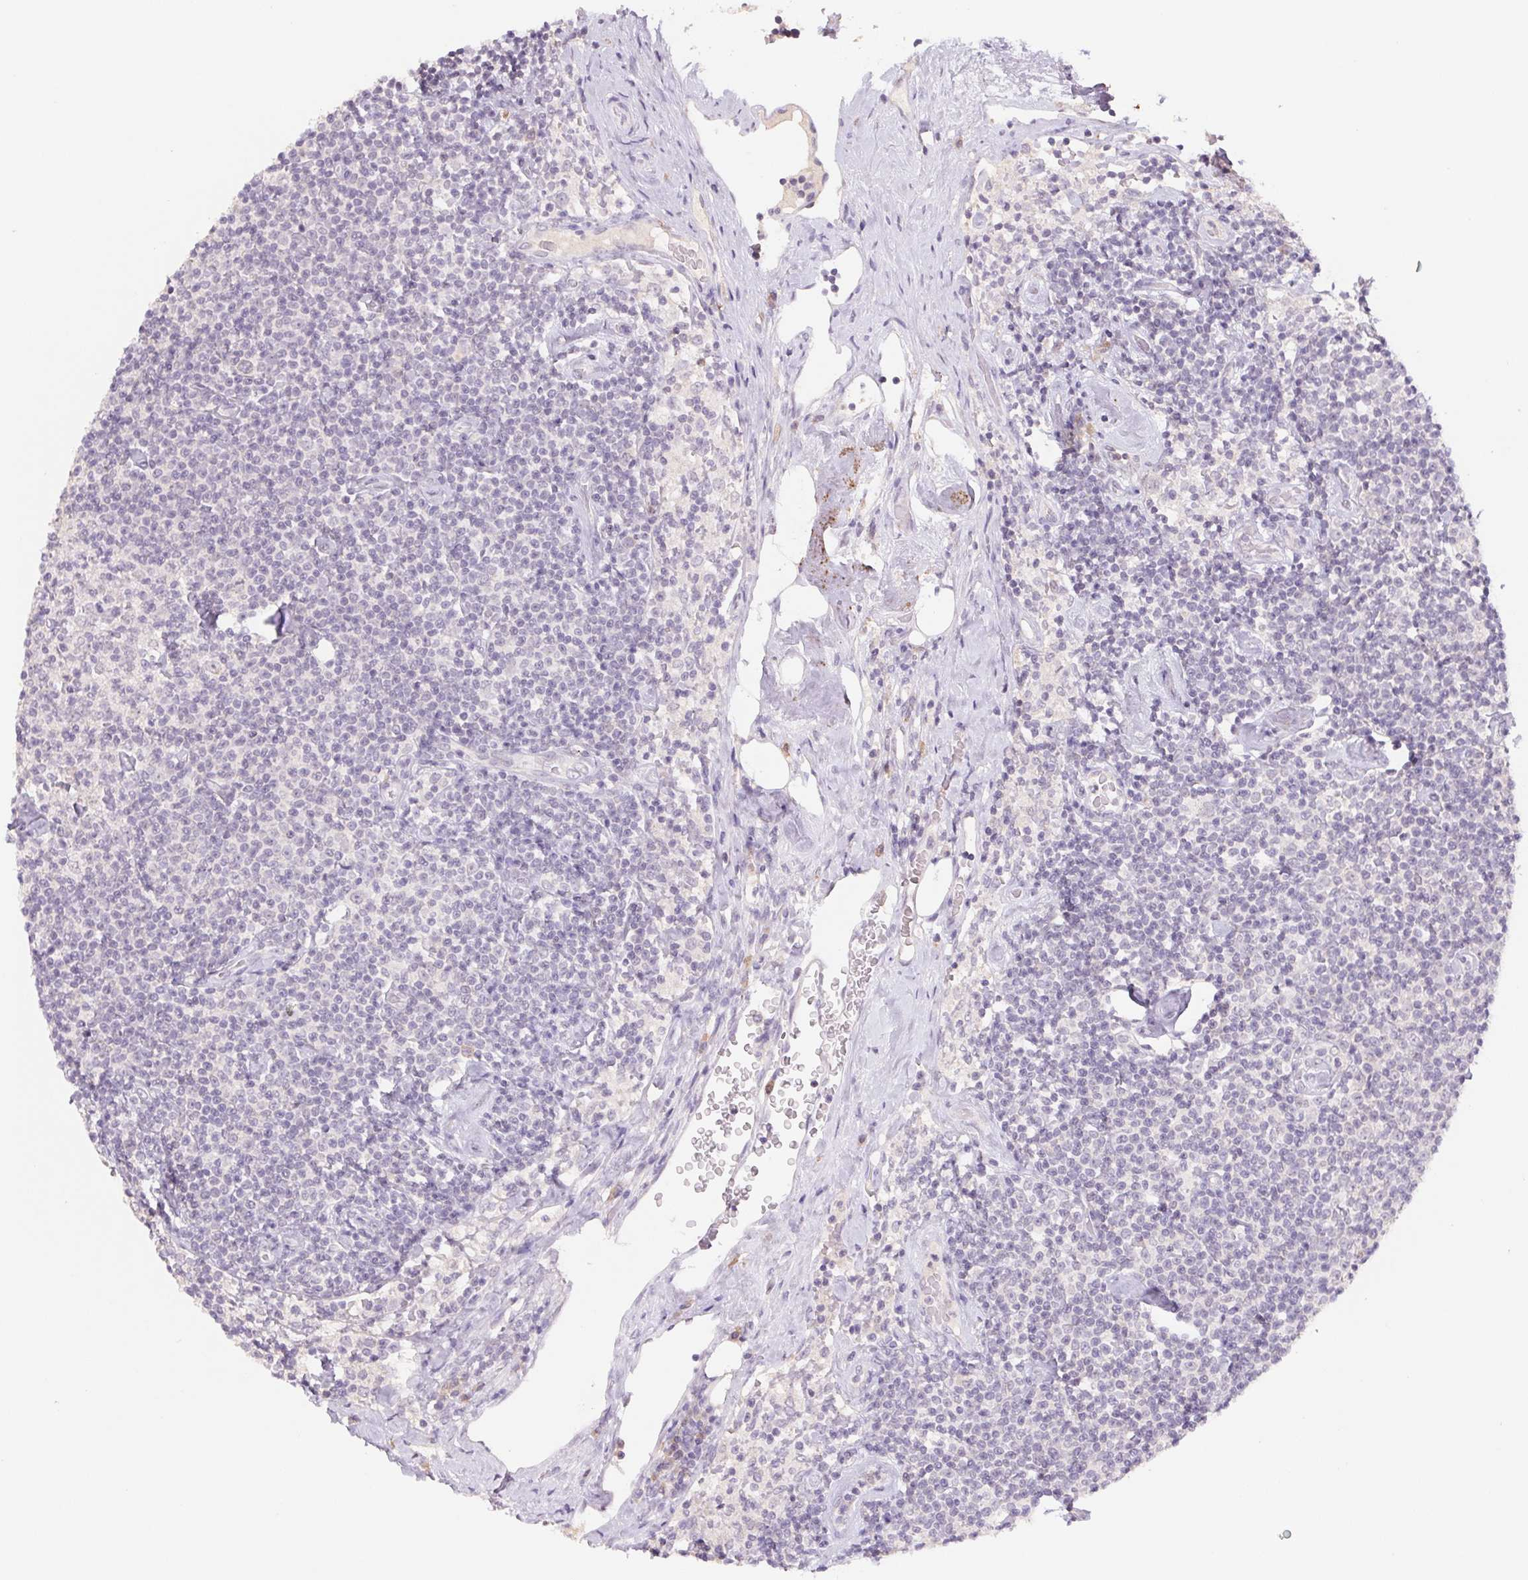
{"staining": {"intensity": "negative", "quantity": "none", "location": "none"}, "tissue": "lymphoma", "cell_type": "Tumor cells", "image_type": "cancer", "snomed": [{"axis": "morphology", "description": "Malignant lymphoma, non-Hodgkin's type, Low grade"}, {"axis": "topography", "description": "Lymph node"}], "caption": "The image shows no significant staining in tumor cells of low-grade malignant lymphoma, non-Hodgkin's type. (DAB IHC, high magnification).", "gene": "PNMA8B", "patient": {"sex": "male", "age": 81}}